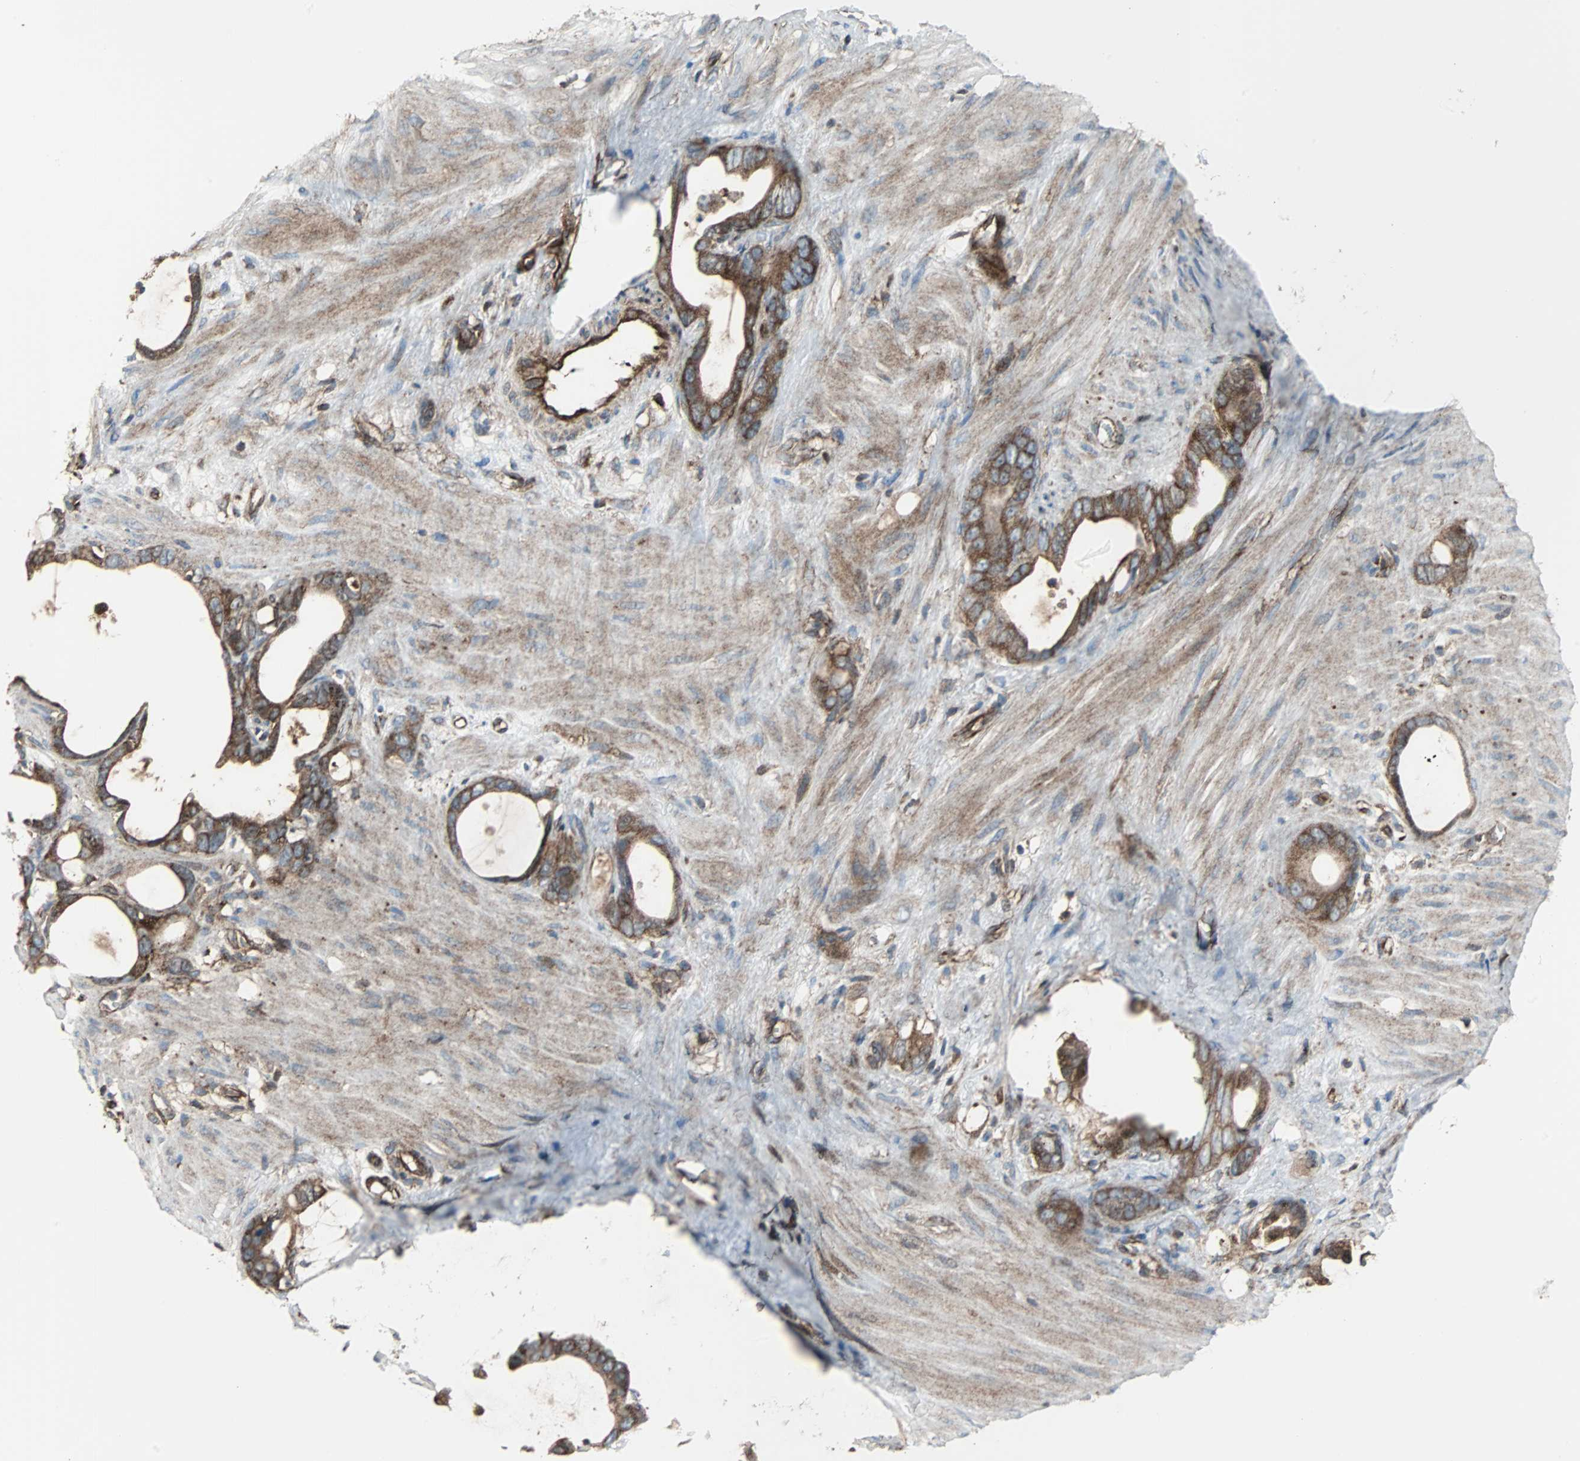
{"staining": {"intensity": "strong", "quantity": ">75%", "location": "cytoplasmic/membranous"}, "tissue": "stomach cancer", "cell_type": "Tumor cells", "image_type": "cancer", "snomed": [{"axis": "morphology", "description": "Adenocarcinoma, NOS"}, {"axis": "topography", "description": "Stomach"}], "caption": "A high-resolution histopathology image shows IHC staining of stomach cancer, which reveals strong cytoplasmic/membranous expression in about >75% of tumor cells.", "gene": "RELA", "patient": {"sex": "female", "age": 75}}